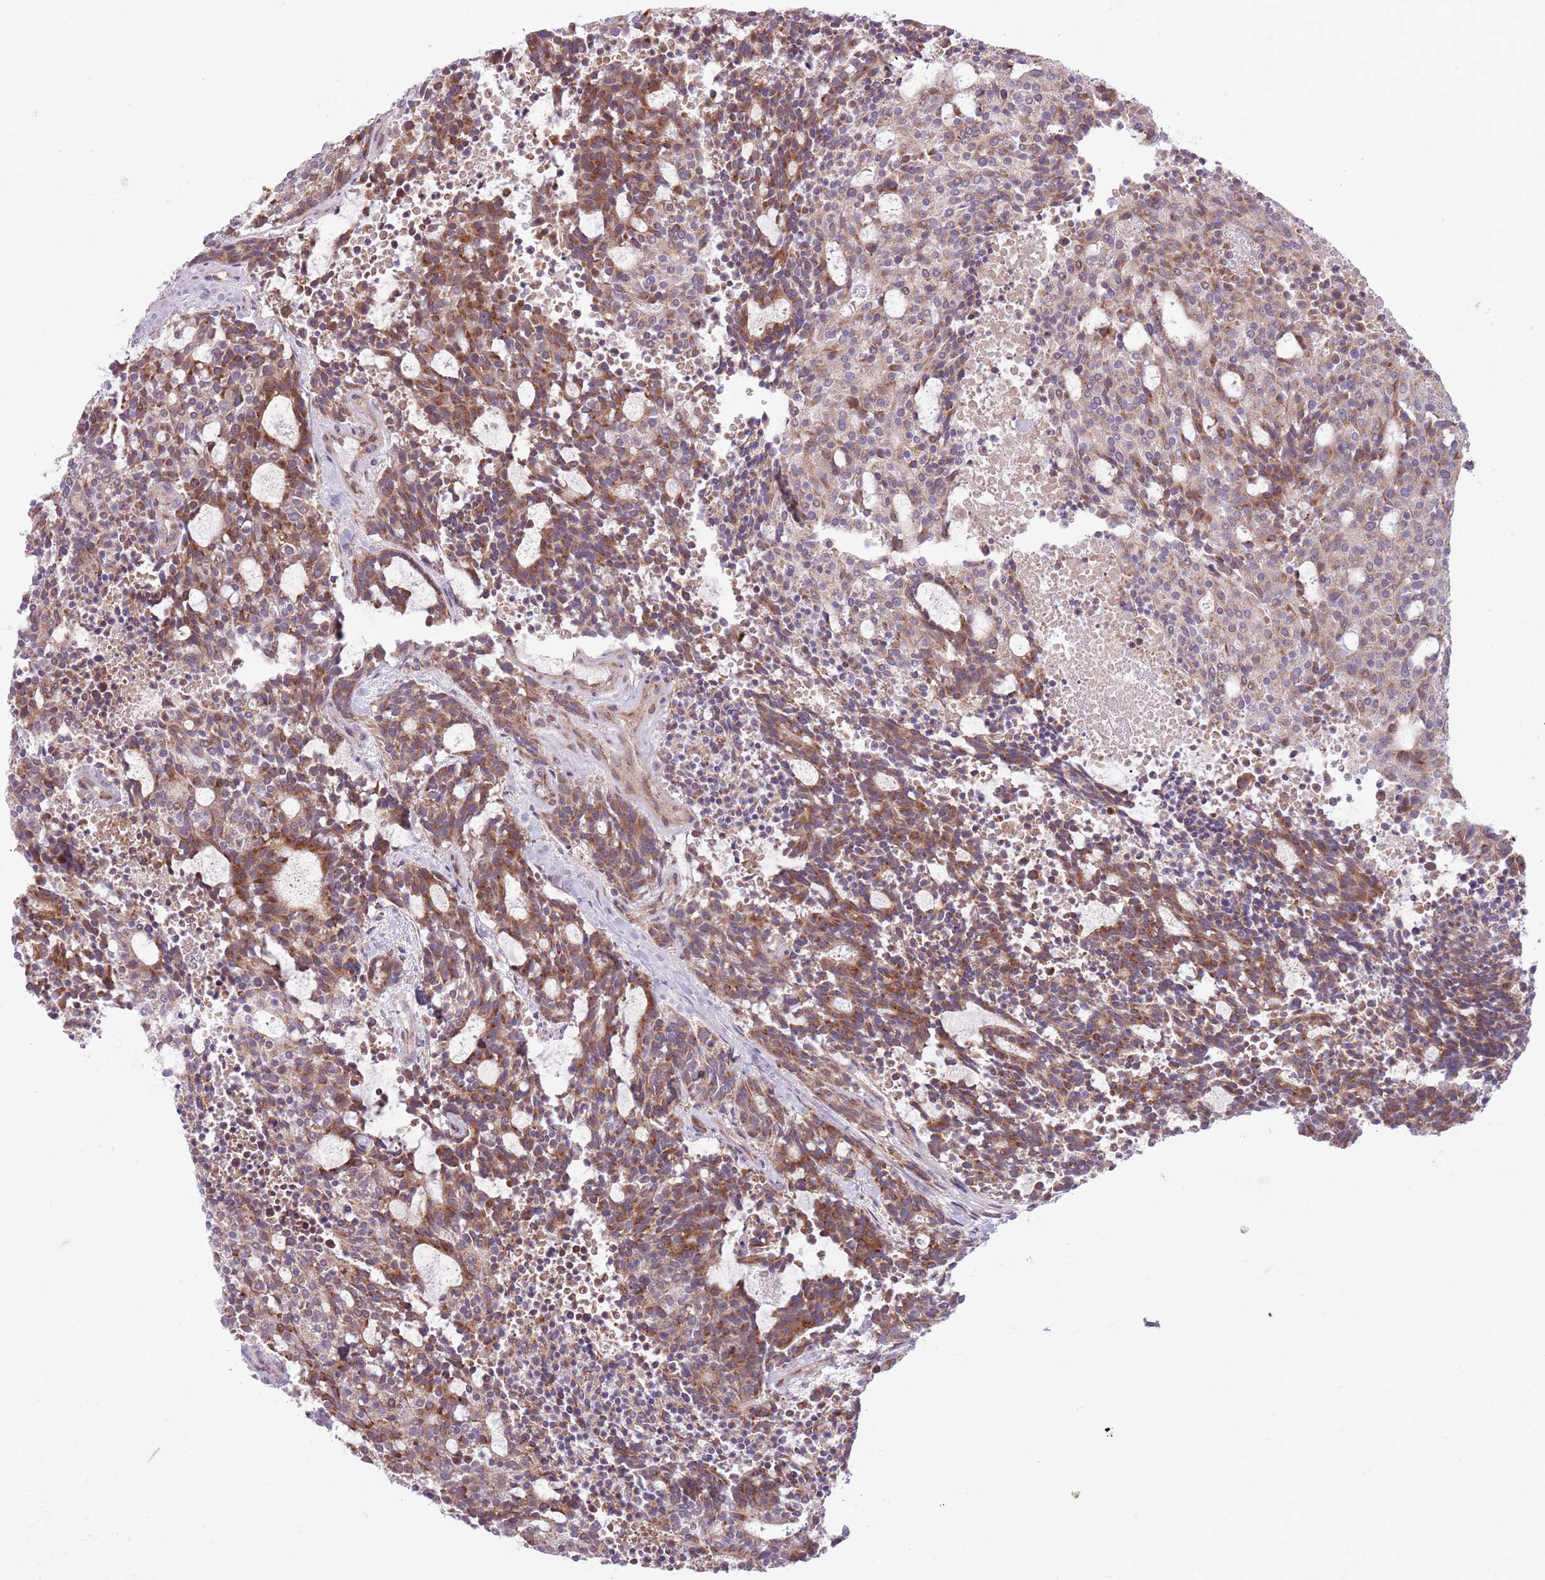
{"staining": {"intensity": "moderate", "quantity": "25%-75%", "location": "cytoplasmic/membranous"}, "tissue": "carcinoid", "cell_type": "Tumor cells", "image_type": "cancer", "snomed": [{"axis": "morphology", "description": "Carcinoid, malignant, NOS"}, {"axis": "topography", "description": "Pancreas"}], "caption": "Immunohistochemistry (IHC) image of human carcinoid stained for a protein (brown), which displays medium levels of moderate cytoplasmic/membranous positivity in about 25%-75% of tumor cells.", "gene": "CCDC150", "patient": {"sex": "female", "age": 54}}